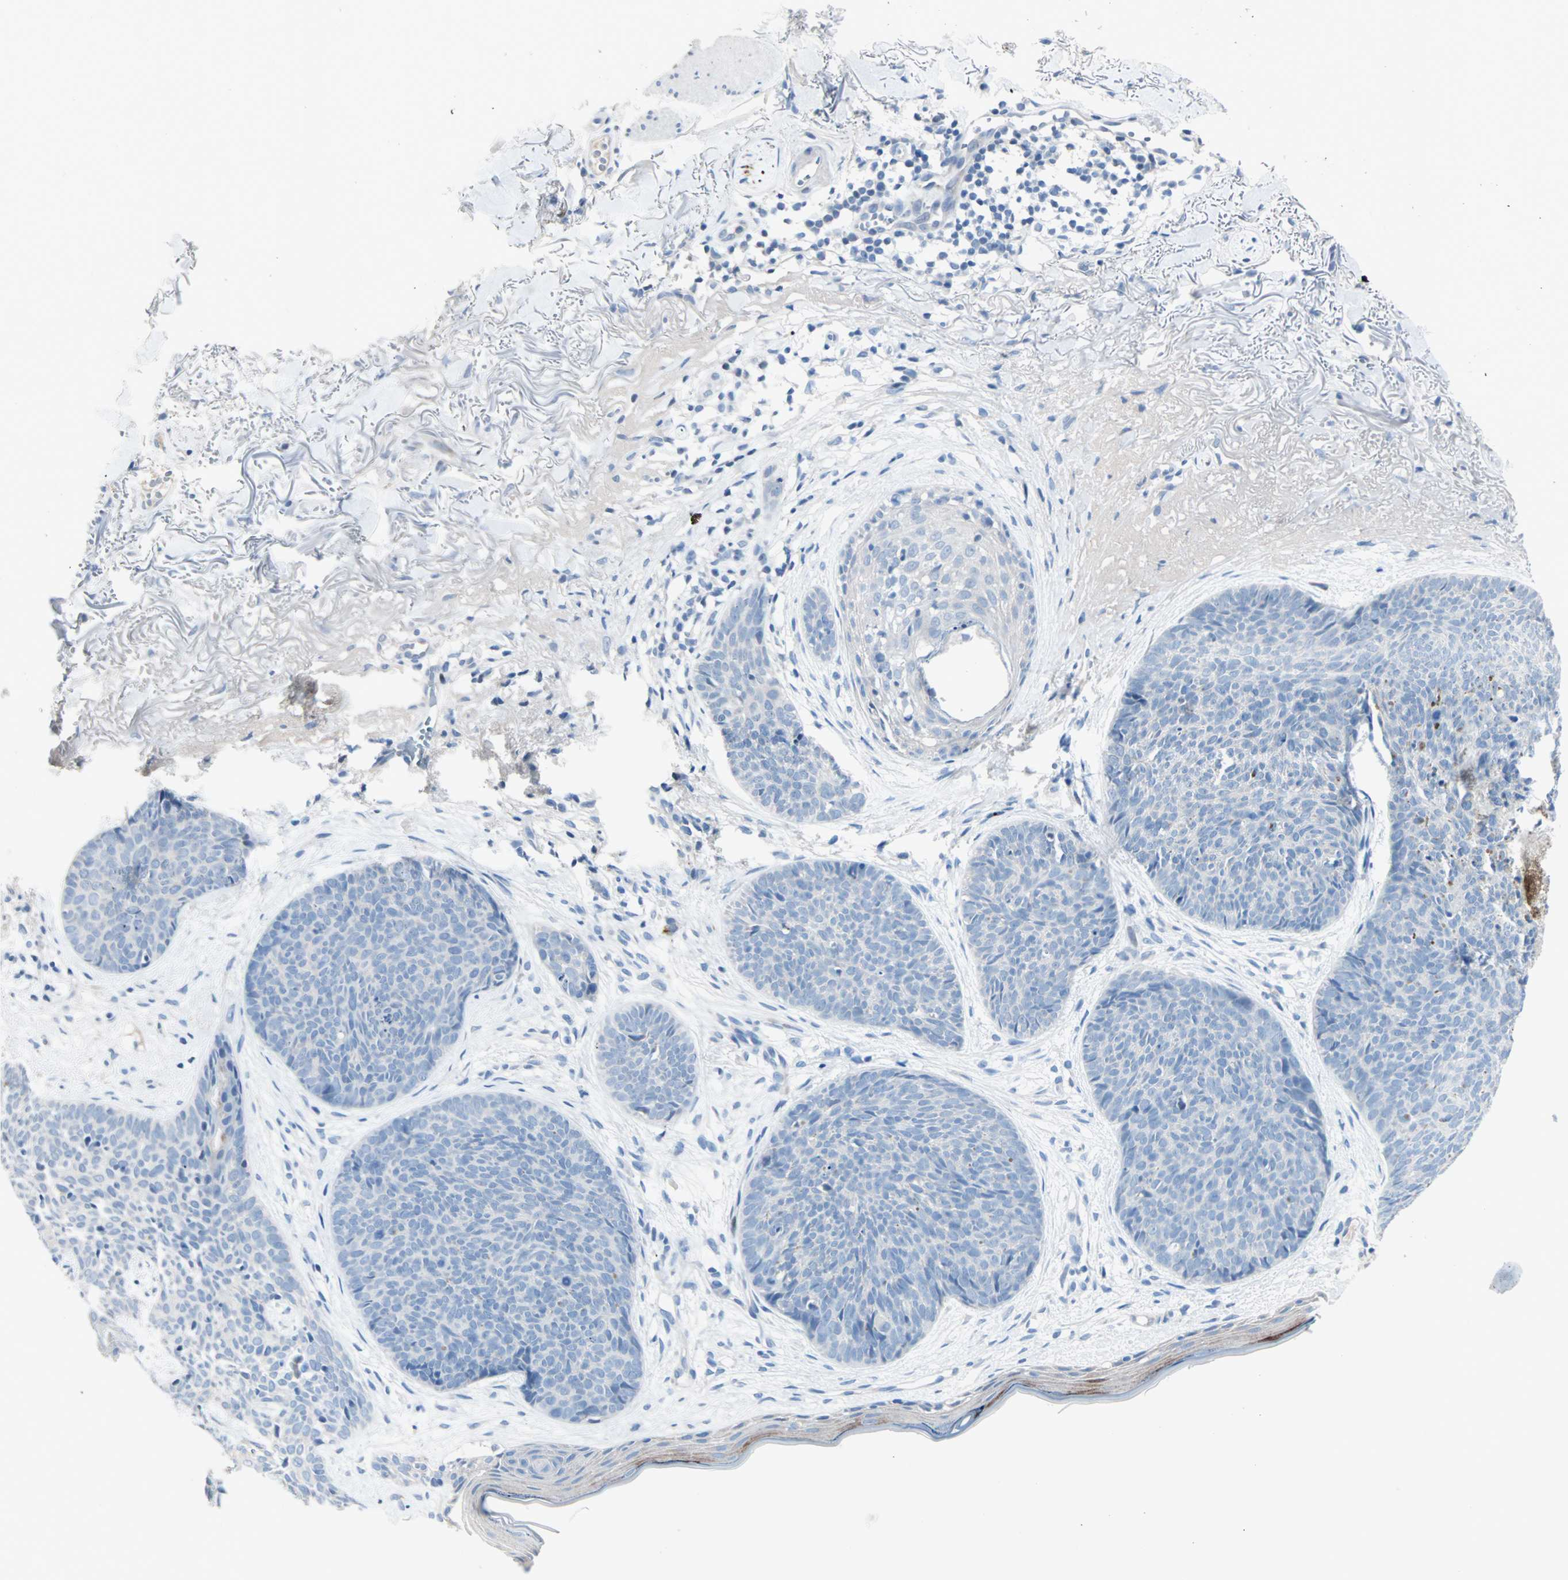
{"staining": {"intensity": "negative", "quantity": "none", "location": "none"}, "tissue": "skin cancer", "cell_type": "Tumor cells", "image_type": "cancer", "snomed": [{"axis": "morphology", "description": "Normal tissue, NOS"}, {"axis": "morphology", "description": "Basal cell carcinoma"}, {"axis": "topography", "description": "Skin"}], "caption": "A micrograph of human skin cancer (basal cell carcinoma) is negative for staining in tumor cells.", "gene": "NEFH", "patient": {"sex": "female", "age": 70}}